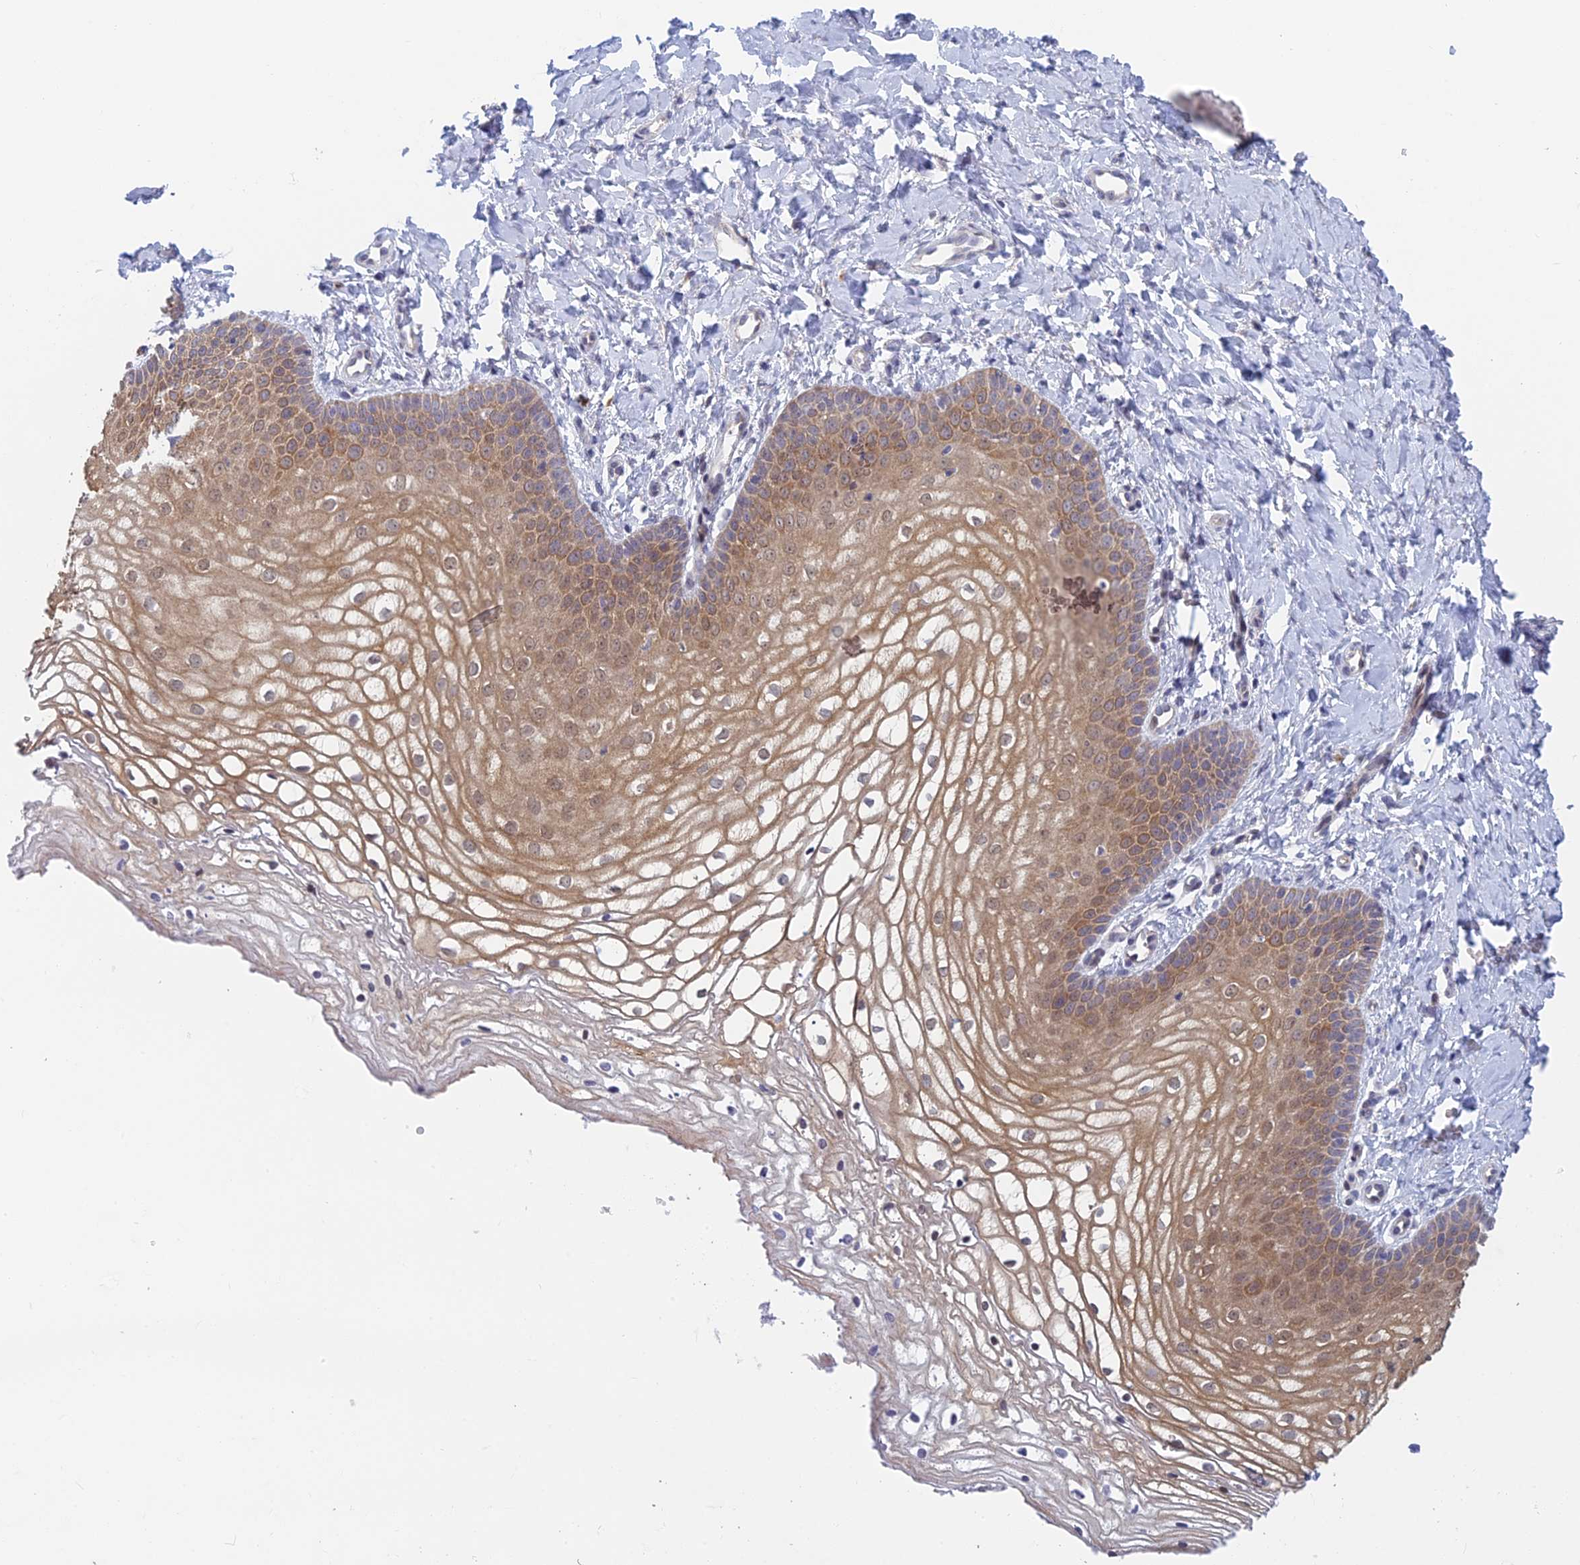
{"staining": {"intensity": "moderate", "quantity": "25%-75%", "location": "cytoplasmic/membranous,nuclear"}, "tissue": "vagina", "cell_type": "Squamous epithelial cells", "image_type": "normal", "snomed": [{"axis": "morphology", "description": "Normal tissue, NOS"}, {"axis": "topography", "description": "Vagina"}], "caption": "Immunohistochemistry (DAB) staining of normal human vagina reveals moderate cytoplasmic/membranous,nuclear protein expression in approximately 25%-75% of squamous epithelial cells. Using DAB (3,3'-diaminobenzidine) (brown) and hematoxylin (blue) stains, captured at high magnification using brightfield microscopy.", "gene": "PPP1R26", "patient": {"sex": "female", "age": 68}}